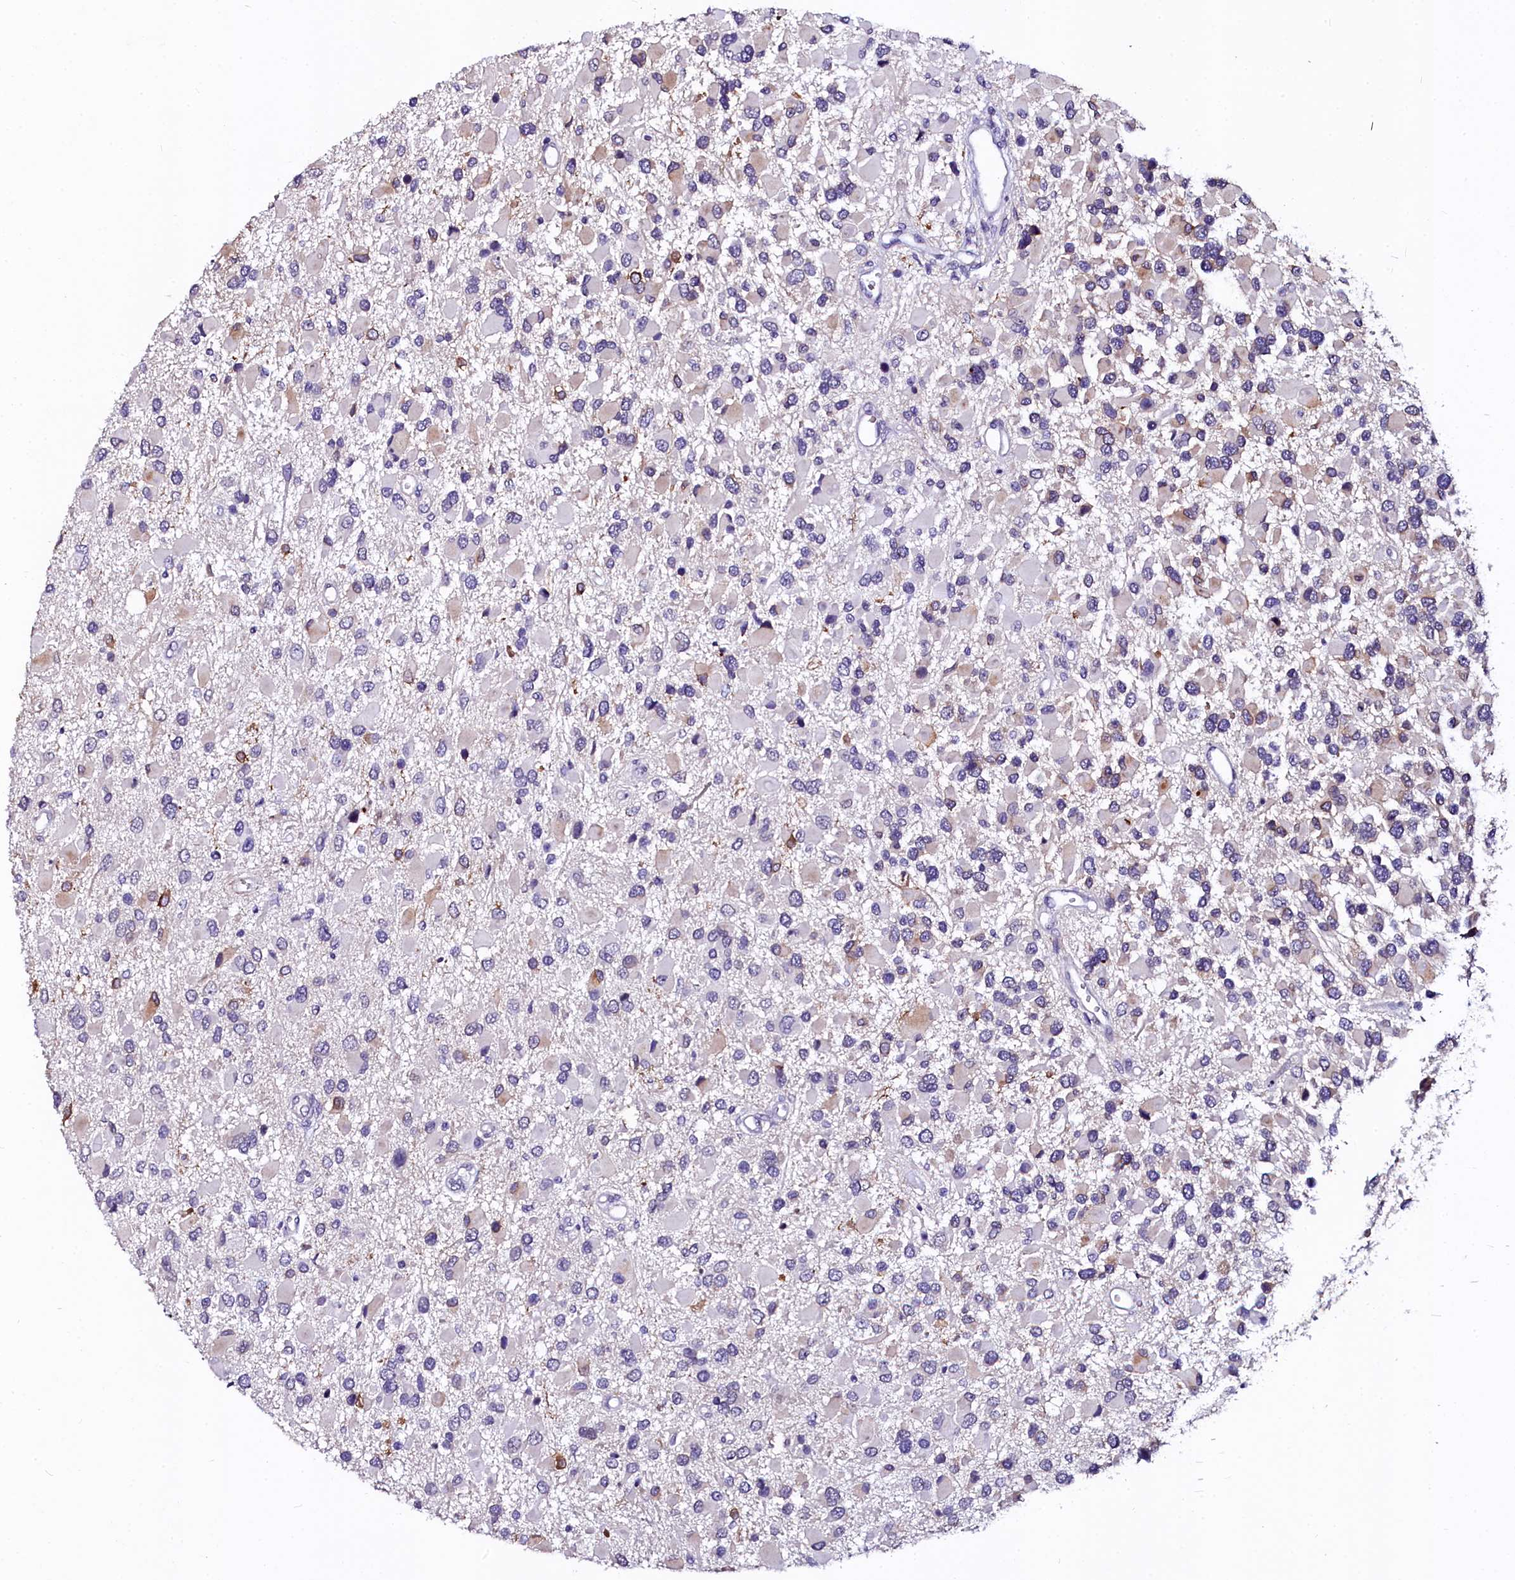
{"staining": {"intensity": "negative", "quantity": "none", "location": "none"}, "tissue": "glioma", "cell_type": "Tumor cells", "image_type": "cancer", "snomed": [{"axis": "morphology", "description": "Glioma, malignant, High grade"}, {"axis": "topography", "description": "Brain"}], "caption": "Tumor cells show no significant positivity in malignant high-grade glioma. The staining is performed using DAB (3,3'-diaminobenzidine) brown chromogen with nuclei counter-stained in using hematoxylin.", "gene": "CTDSPL2", "patient": {"sex": "male", "age": 53}}